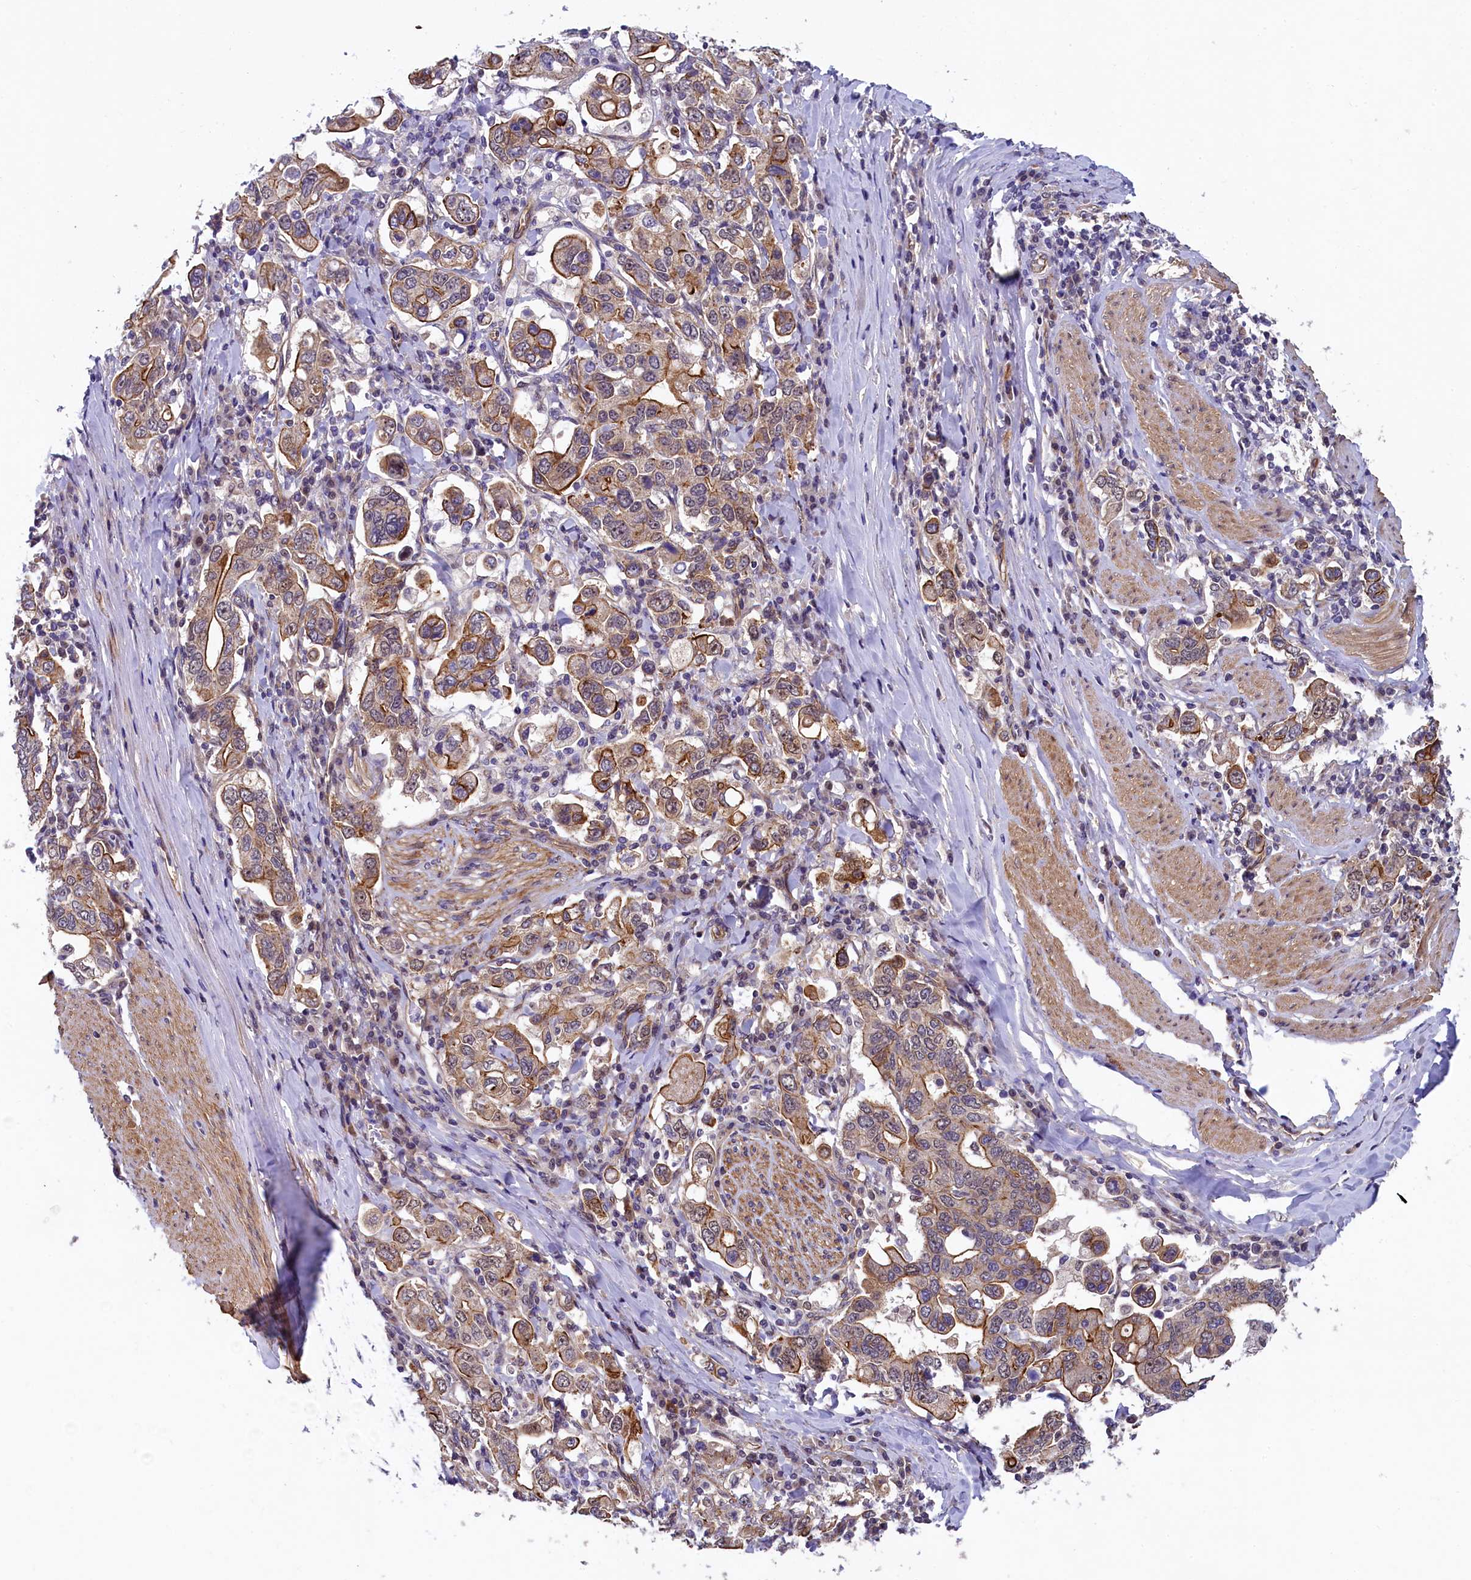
{"staining": {"intensity": "moderate", "quantity": ">75%", "location": "cytoplasmic/membranous"}, "tissue": "stomach cancer", "cell_type": "Tumor cells", "image_type": "cancer", "snomed": [{"axis": "morphology", "description": "Adenocarcinoma, NOS"}, {"axis": "topography", "description": "Stomach, upper"}], "caption": "The histopathology image demonstrates staining of adenocarcinoma (stomach), revealing moderate cytoplasmic/membranous protein positivity (brown color) within tumor cells.", "gene": "ARL14EP", "patient": {"sex": "male", "age": 62}}